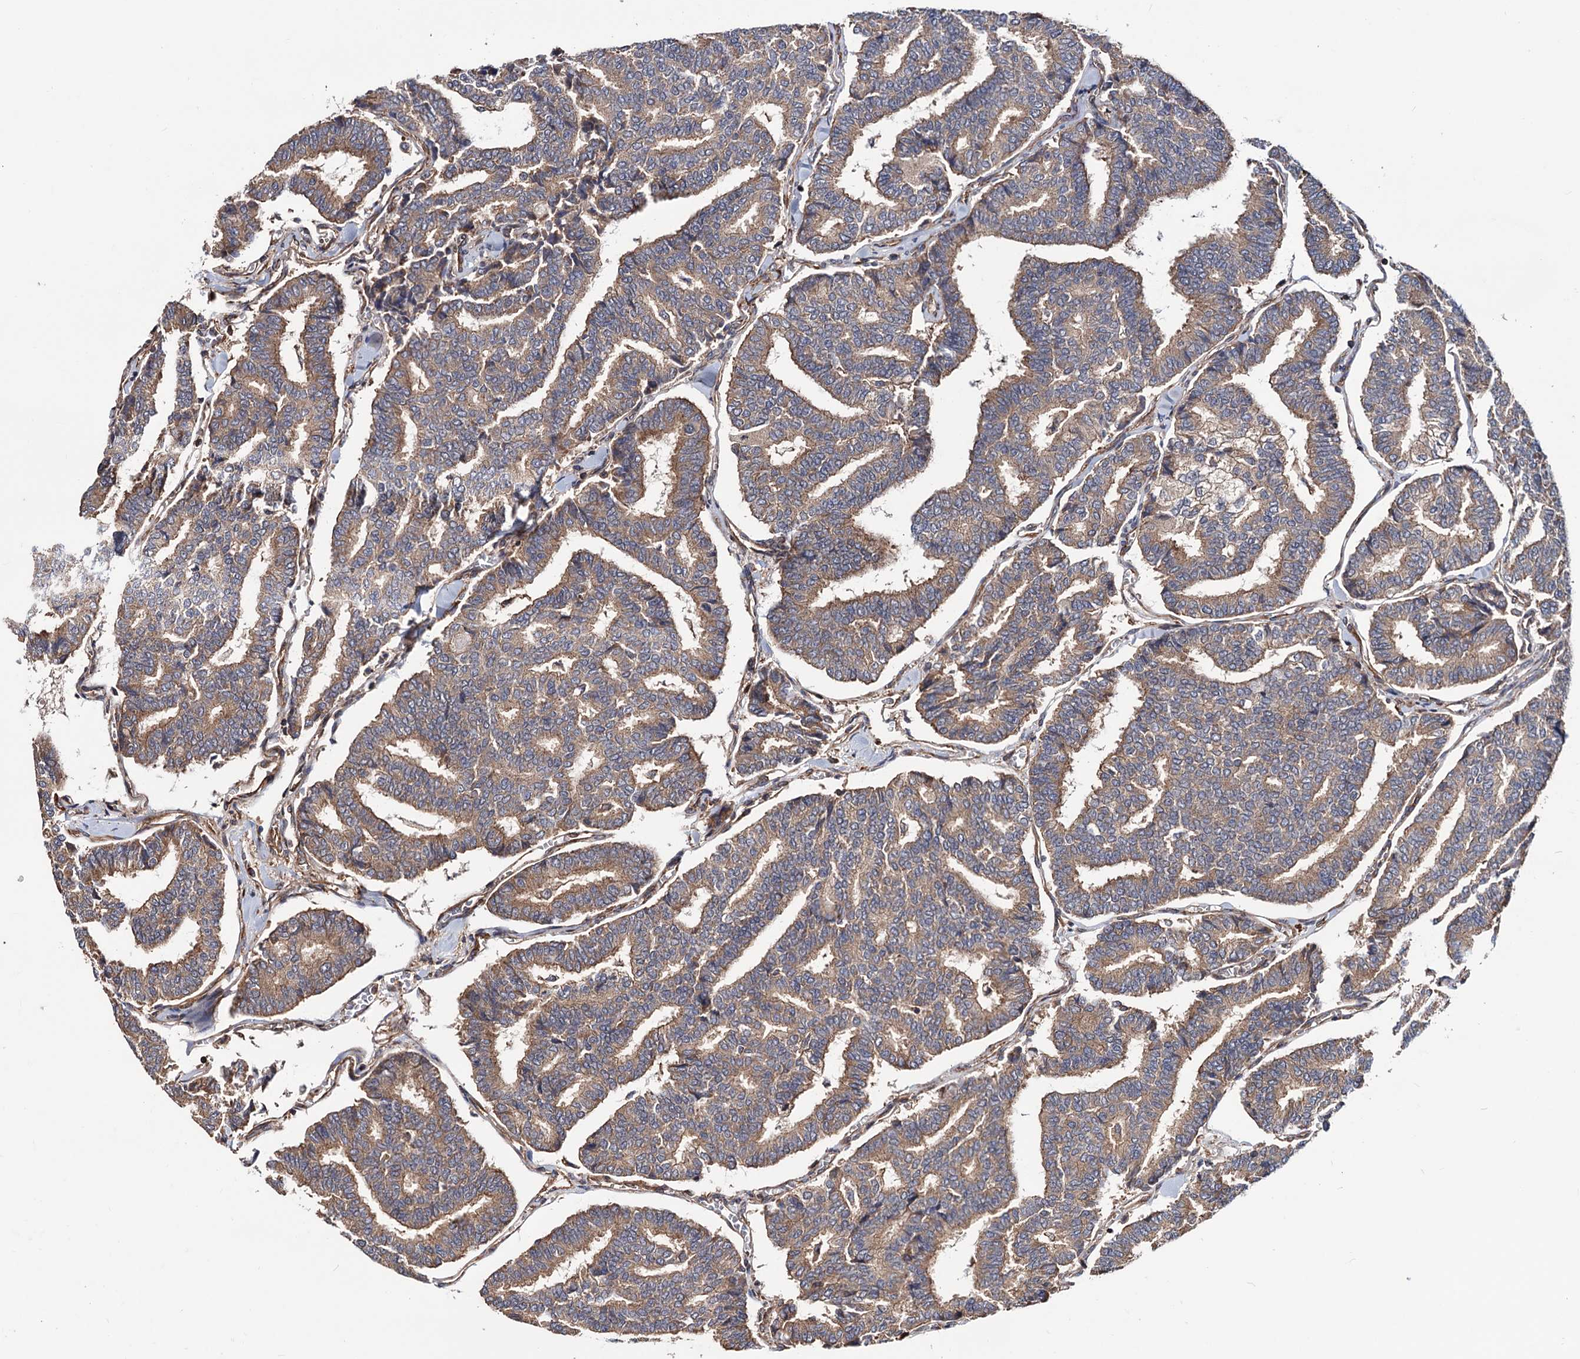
{"staining": {"intensity": "moderate", "quantity": ">75%", "location": "cytoplasmic/membranous"}, "tissue": "thyroid cancer", "cell_type": "Tumor cells", "image_type": "cancer", "snomed": [{"axis": "morphology", "description": "Papillary adenocarcinoma, NOS"}, {"axis": "topography", "description": "Thyroid gland"}], "caption": "The immunohistochemical stain highlights moderate cytoplasmic/membranous expression in tumor cells of thyroid cancer tissue.", "gene": "FERMT2", "patient": {"sex": "female", "age": 35}}